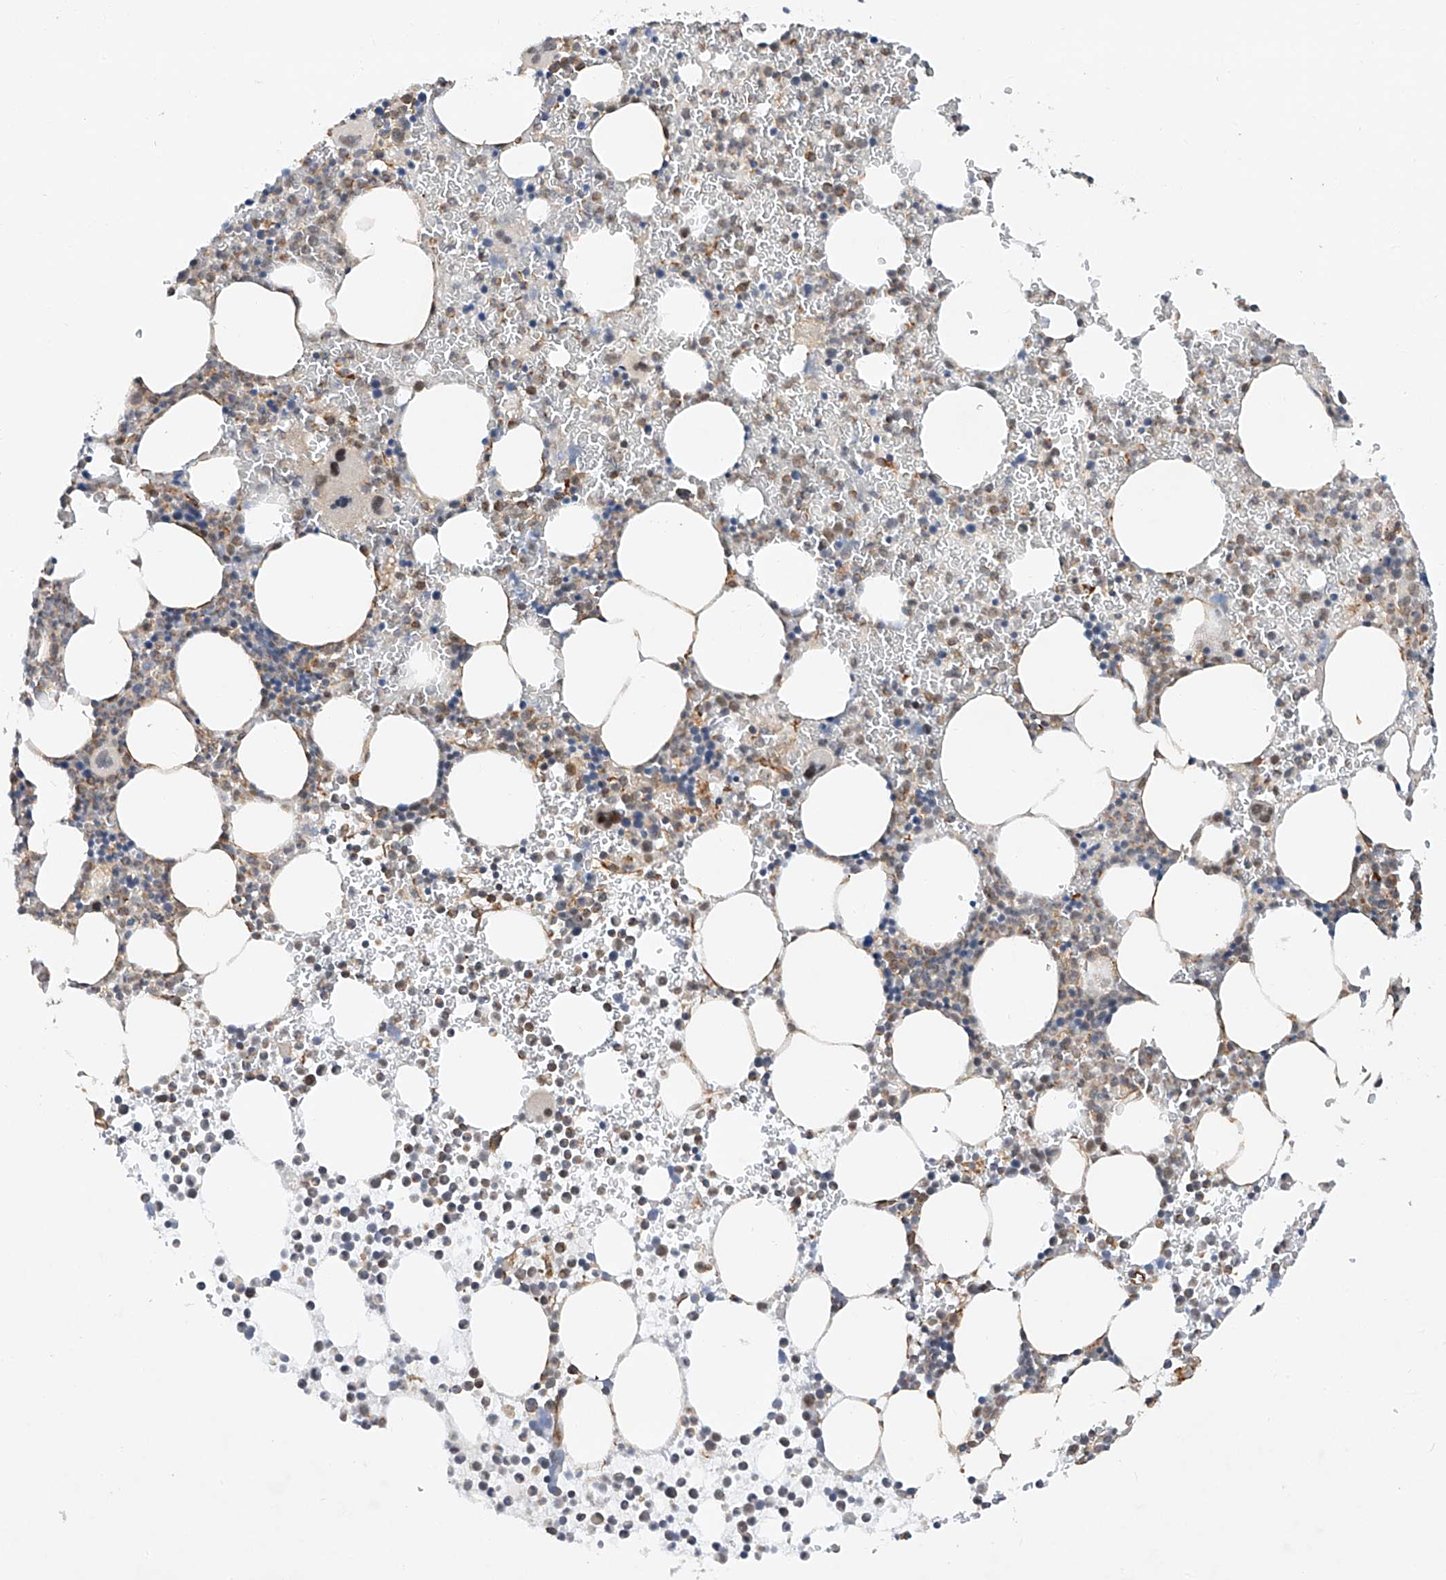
{"staining": {"intensity": "weak", "quantity": "25%-75%", "location": "cytoplasmic/membranous"}, "tissue": "bone marrow", "cell_type": "Hematopoietic cells", "image_type": "normal", "snomed": [{"axis": "morphology", "description": "Normal tissue, NOS"}, {"axis": "topography", "description": "Bone marrow"}], "caption": "A micrograph of bone marrow stained for a protein demonstrates weak cytoplasmic/membranous brown staining in hematopoietic cells. The protein of interest is shown in brown color, while the nuclei are stained blue.", "gene": "AMD1", "patient": {"sex": "female", "age": 78}}